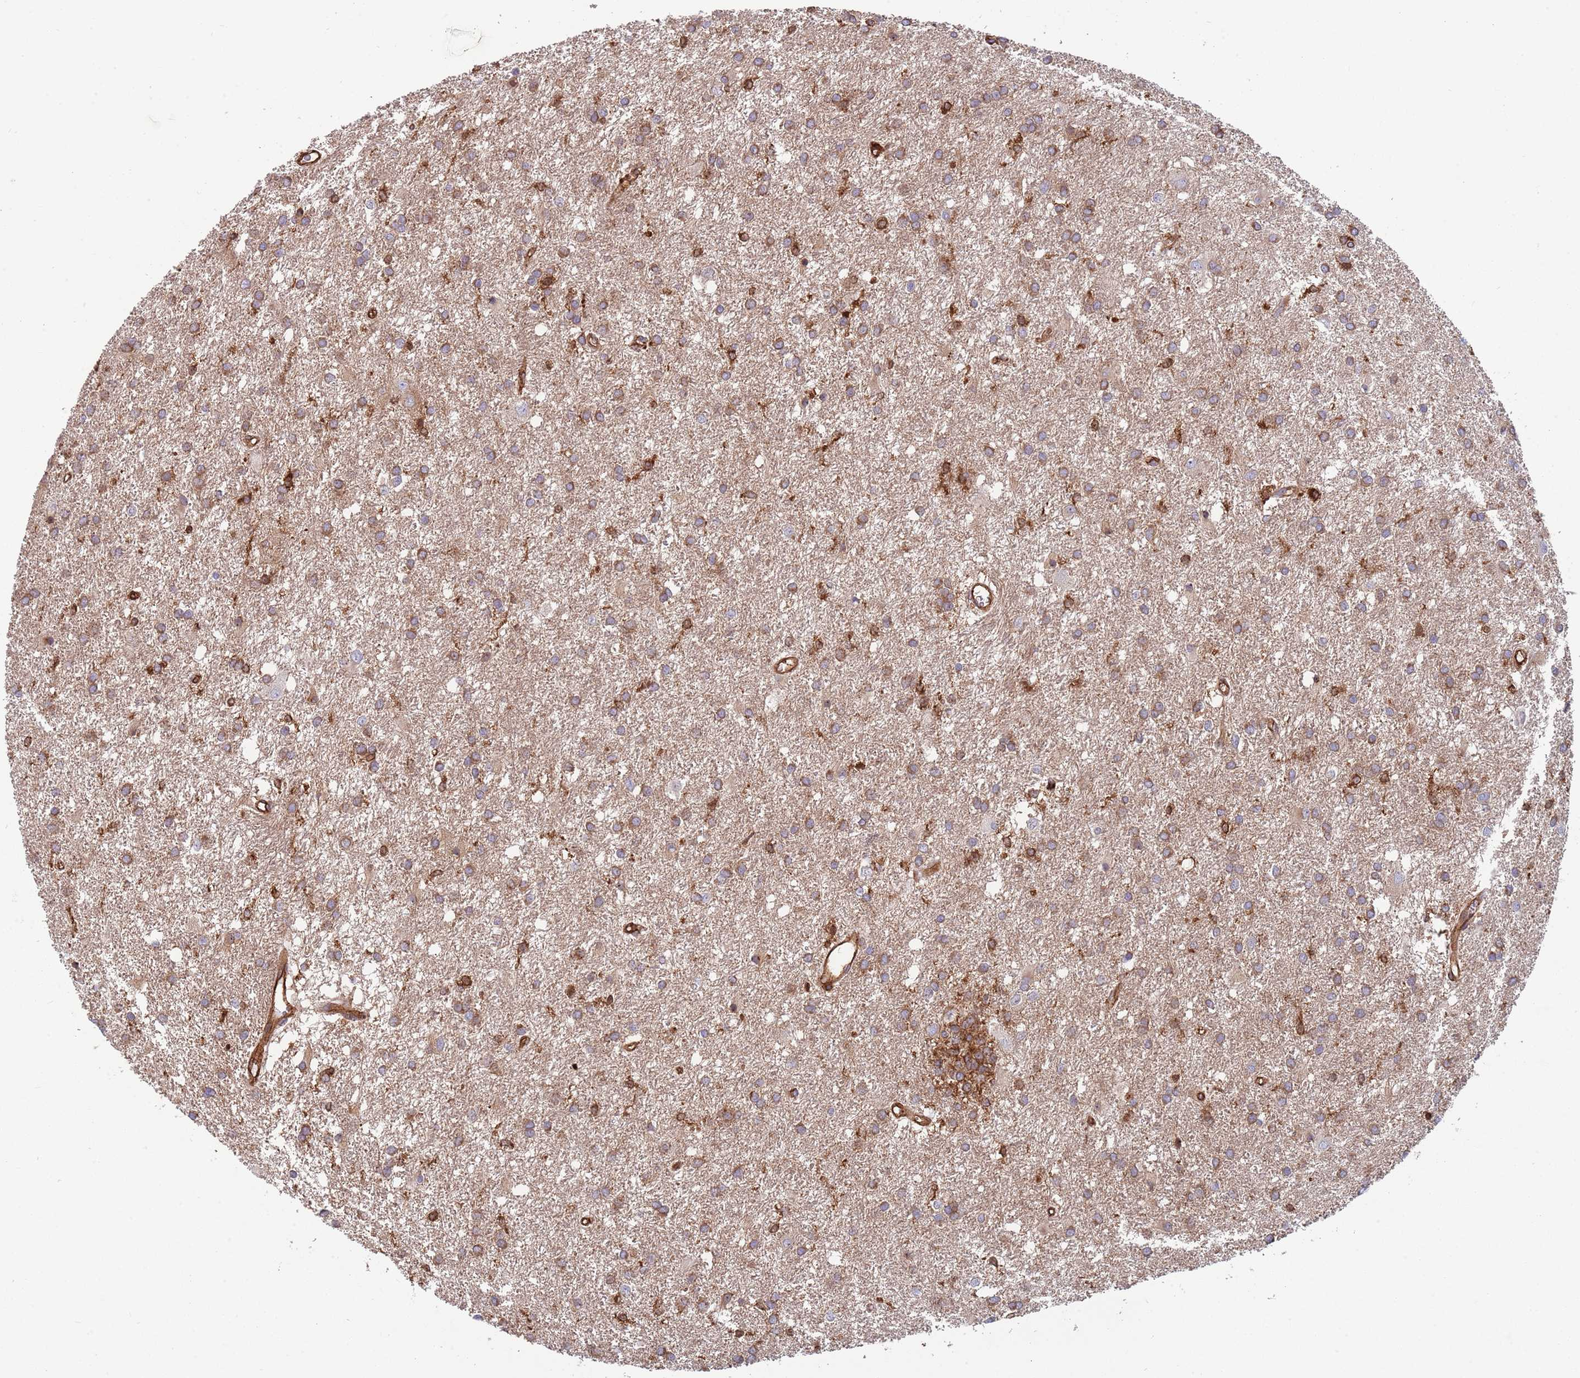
{"staining": {"intensity": "strong", "quantity": "<25%", "location": "cytoplasmic/membranous"}, "tissue": "glioma", "cell_type": "Tumor cells", "image_type": "cancer", "snomed": [{"axis": "morphology", "description": "Glioma, malignant, High grade"}, {"axis": "topography", "description": "Brain"}], "caption": "IHC micrograph of neoplastic tissue: malignant high-grade glioma stained using immunohistochemistry (IHC) shows medium levels of strong protein expression localized specifically in the cytoplasmic/membranous of tumor cells, appearing as a cytoplasmic/membranous brown color.", "gene": "KBTBD7", "patient": {"sex": "female", "age": 50}}